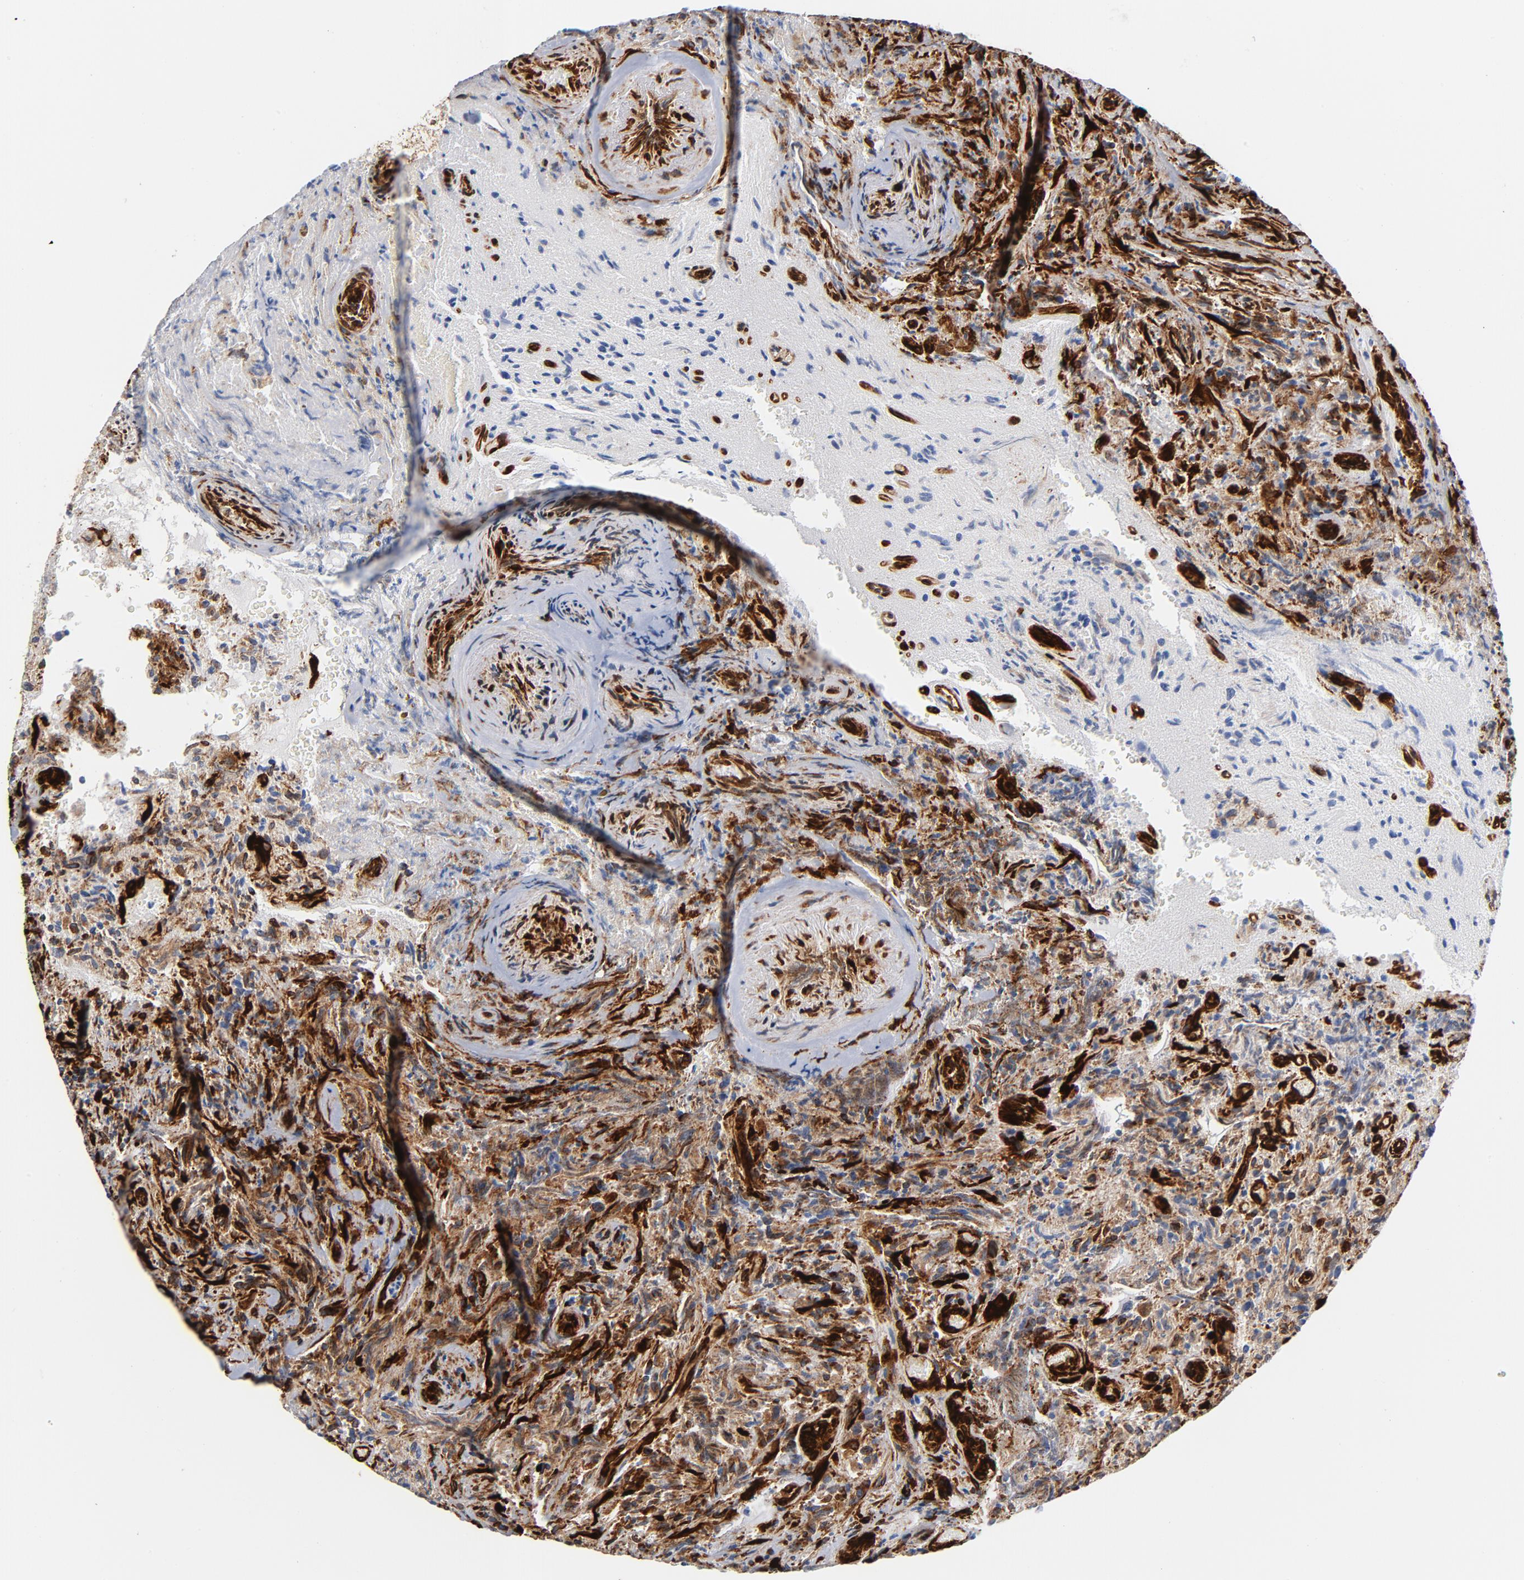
{"staining": {"intensity": "strong", "quantity": ">75%", "location": "cytoplasmic/membranous"}, "tissue": "glioma", "cell_type": "Tumor cells", "image_type": "cancer", "snomed": [{"axis": "morphology", "description": "Normal tissue, NOS"}, {"axis": "morphology", "description": "Glioma, malignant, High grade"}, {"axis": "topography", "description": "Cerebral cortex"}], "caption": "Protein analysis of glioma tissue displays strong cytoplasmic/membranous staining in about >75% of tumor cells.", "gene": "SERPINH1", "patient": {"sex": "male", "age": 75}}